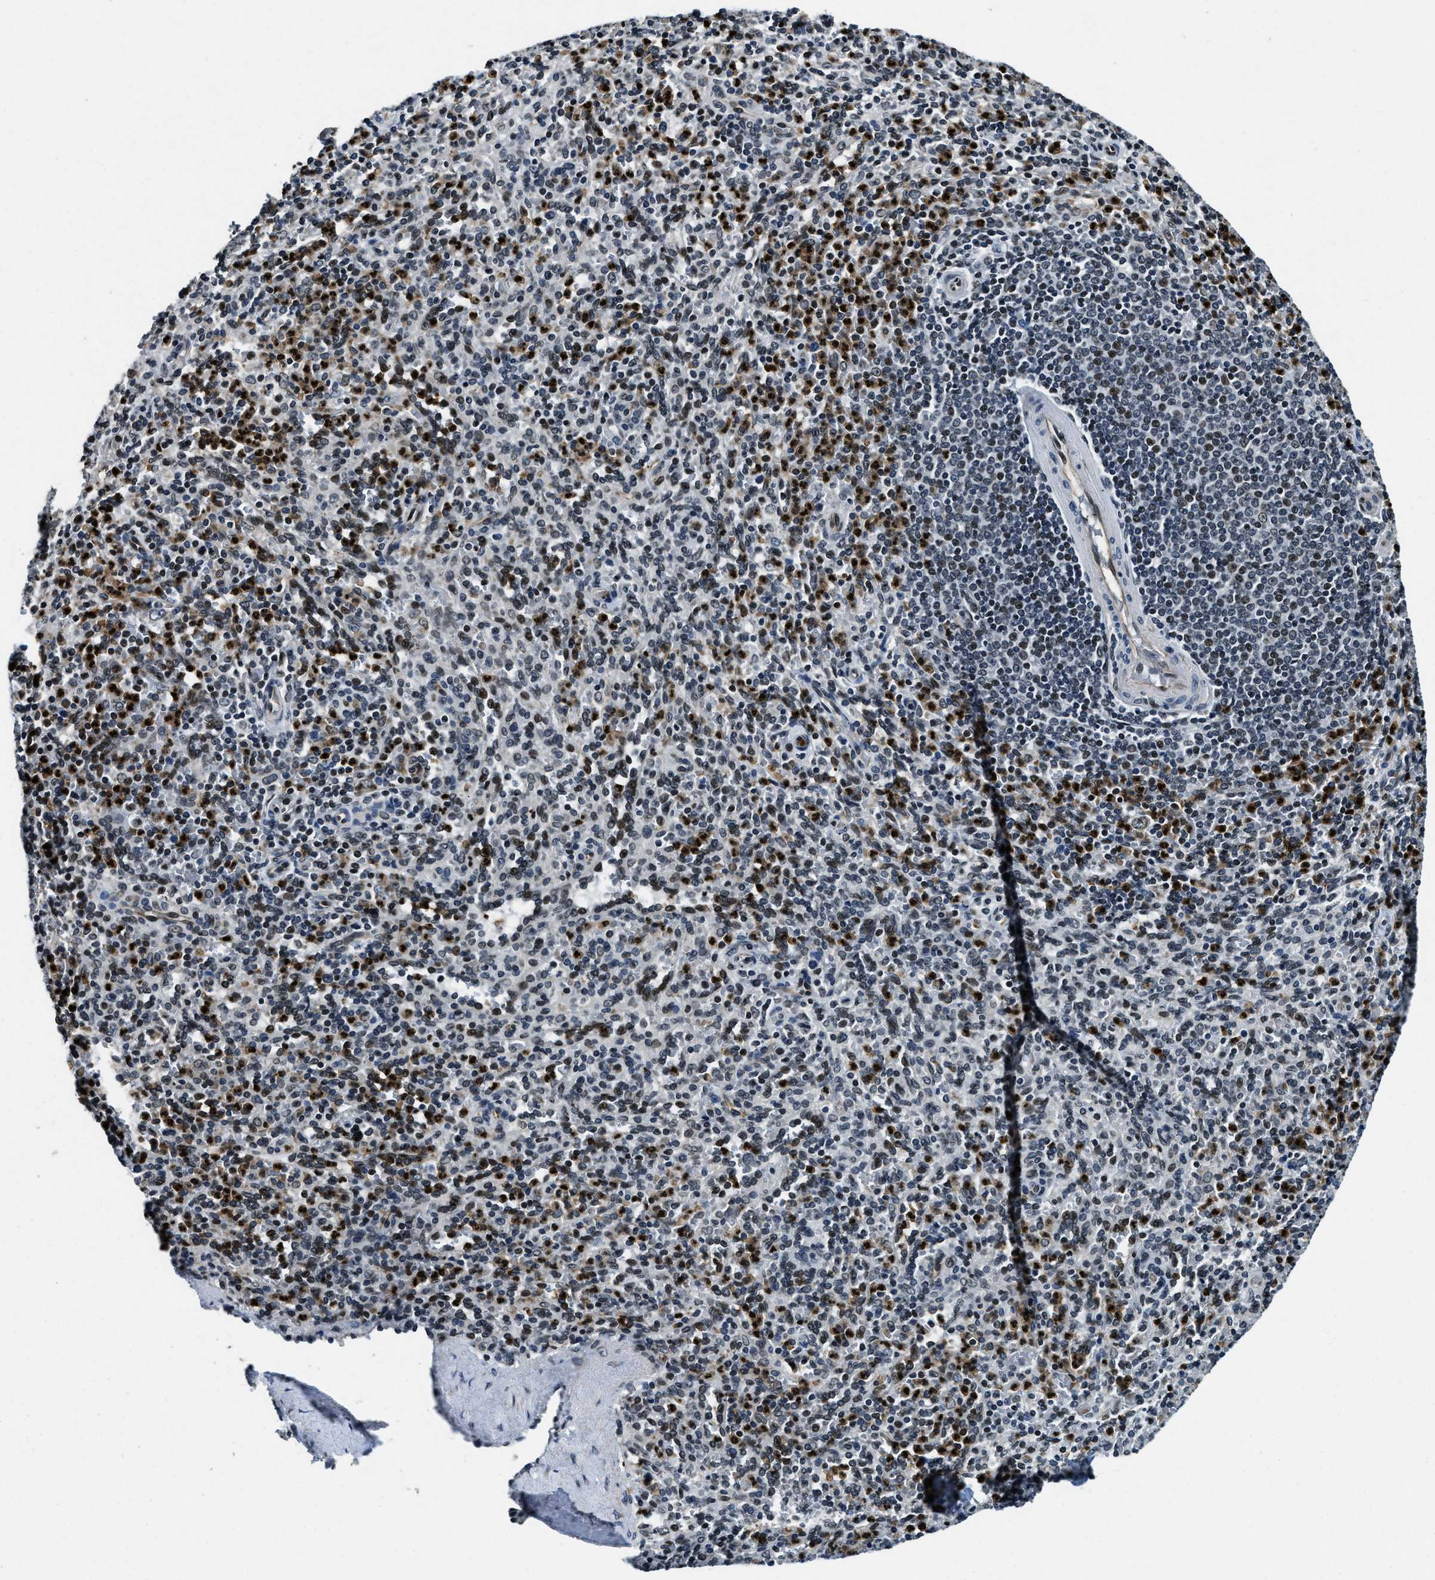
{"staining": {"intensity": "strong", "quantity": "25%-75%", "location": "nuclear"}, "tissue": "spleen", "cell_type": "Cells in red pulp", "image_type": "normal", "snomed": [{"axis": "morphology", "description": "Normal tissue, NOS"}, {"axis": "topography", "description": "Spleen"}], "caption": "Protein positivity by immunohistochemistry (IHC) shows strong nuclear positivity in about 25%-75% of cells in red pulp in normal spleen. The staining is performed using DAB (3,3'-diaminobenzidine) brown chromogen to label protein expression. The nuclei are counter-stained blue using hematoxylin.", "gene": "ZC3HC1", "patient": {"sex": "male", "age": 36}}